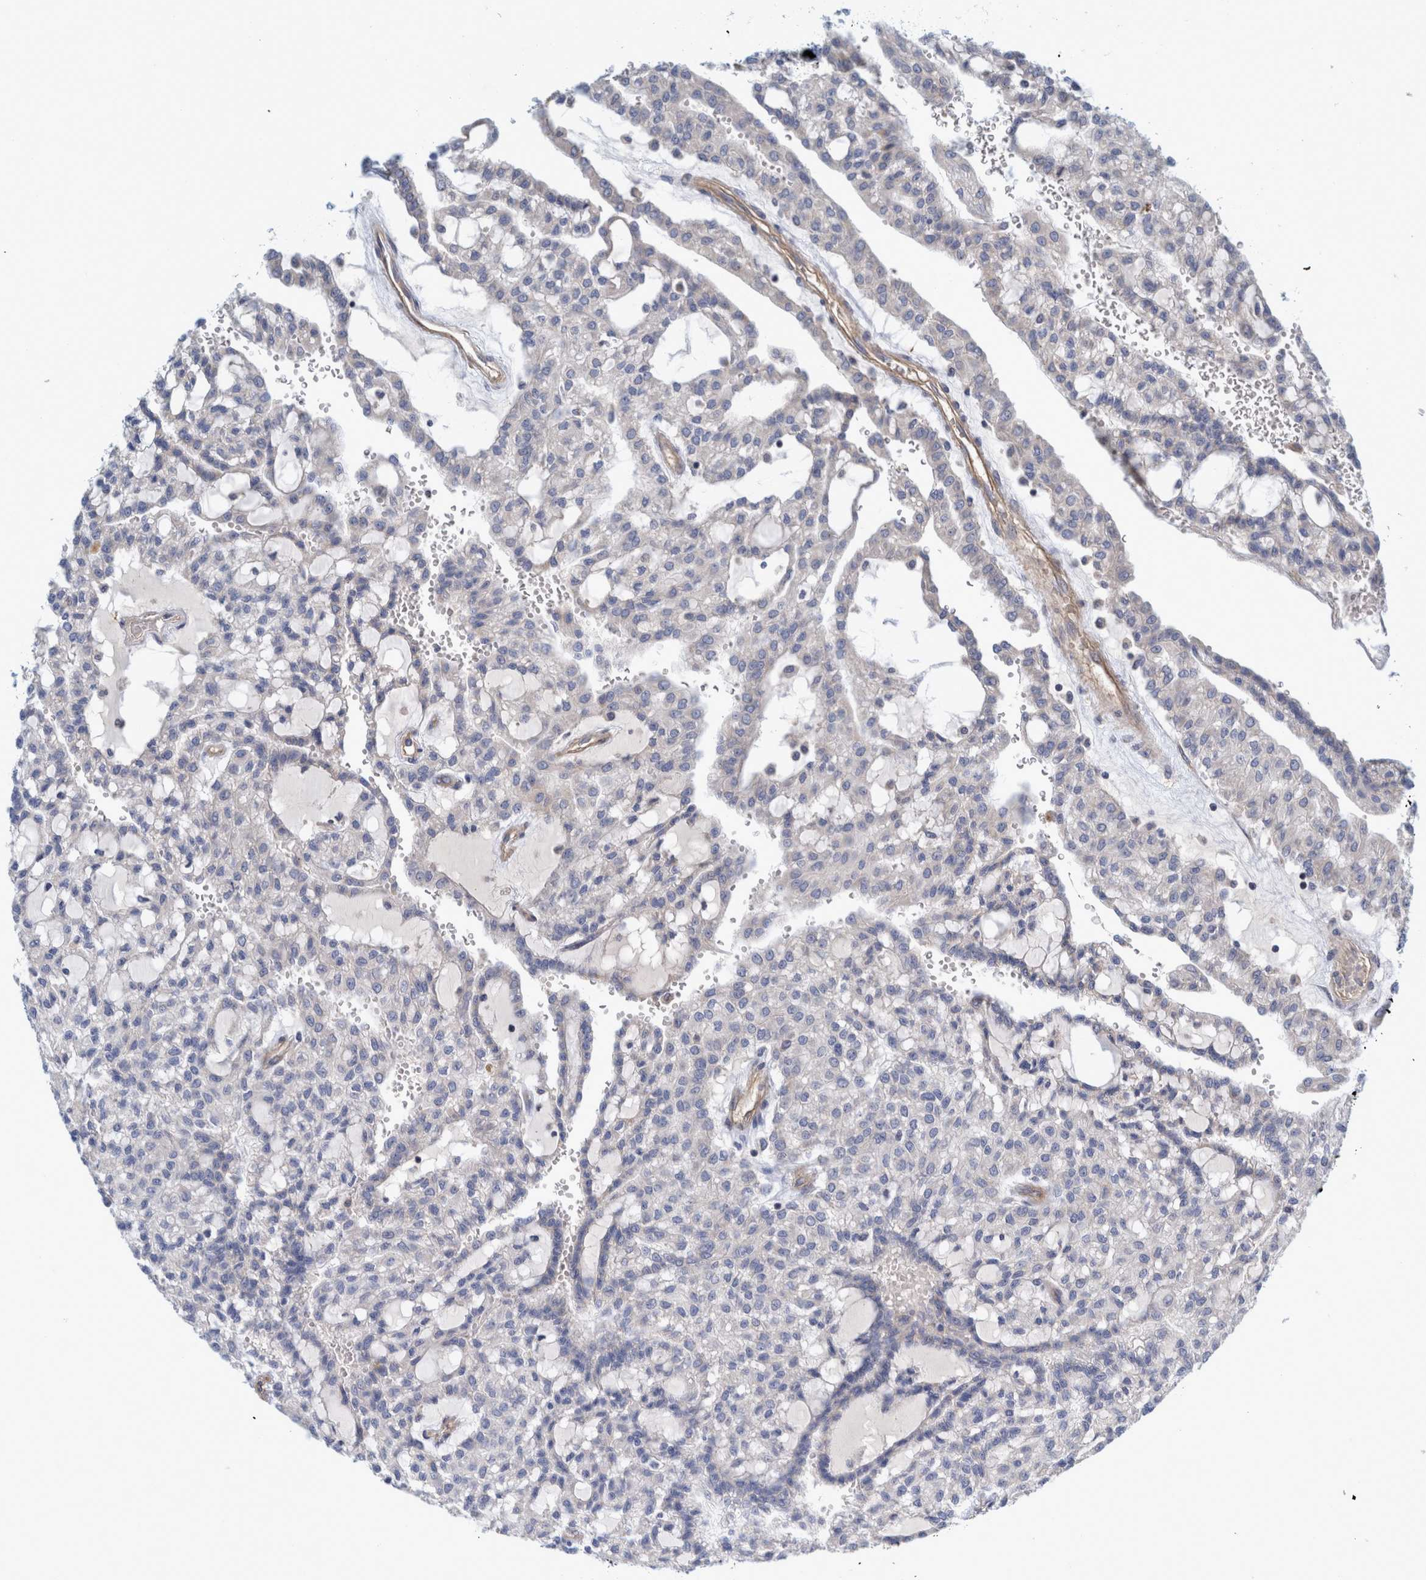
{"staining": {"intensity": "negative", "quantity": "none", "location": "none"}, "tissue": "renal cancer", "cell_type": "Tumor cells", "image_type": "cancer", "snomed": [{"axis": "morphology", "description": "Adenocarcinoma, NOS"}, {"axis": "topography", "description": "Kidney"}], "caption": "The IHC image has no significant staining in tumor cells of renal cancer (adenocarcinoma) tissue.", "gene": "ZNF324B", "patient": {"sex": "male", "age": 63}}